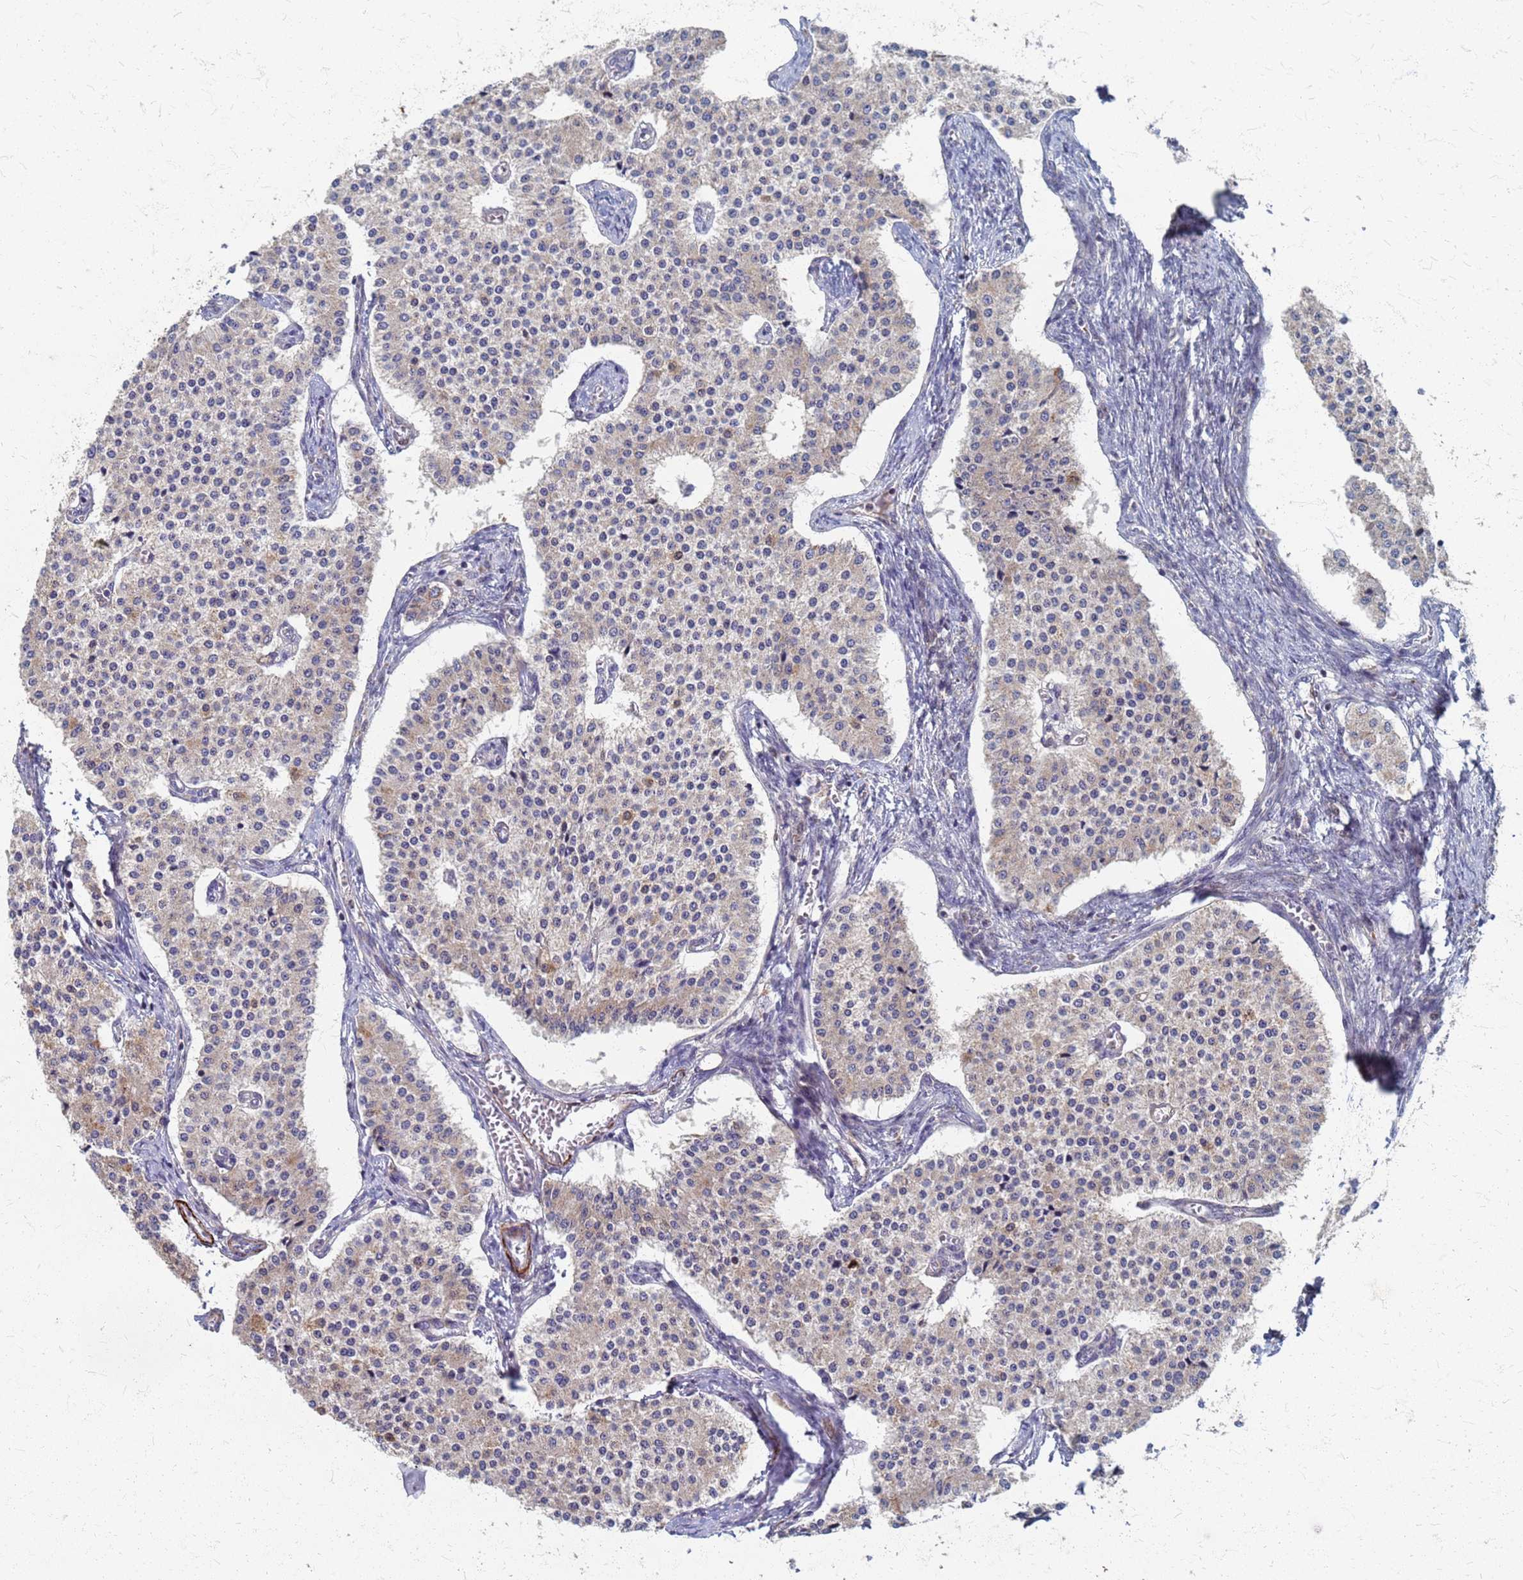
{"staining": {"intensity": "weak", "quantity": "25%-75%", "location": "cytoplasmic/membranous"}, "tissue": "carcinoid", "cell_type": "Tumor cells", "image_type": "cancer", "snomed": [{"axis": "morphology", "description": "Carcinoid, malignant, NOS"}, {"axis": "topography", "description": "Colon"}], "caption": "Human carcinoid (malignant) stained for a protein (brown) reveals weak cytoplasmic/membranous positive staining in approximately 25%-75% of tumor cells.", "gene": "ATPAF1", "patient": {"sex": "female", "age": 52}}